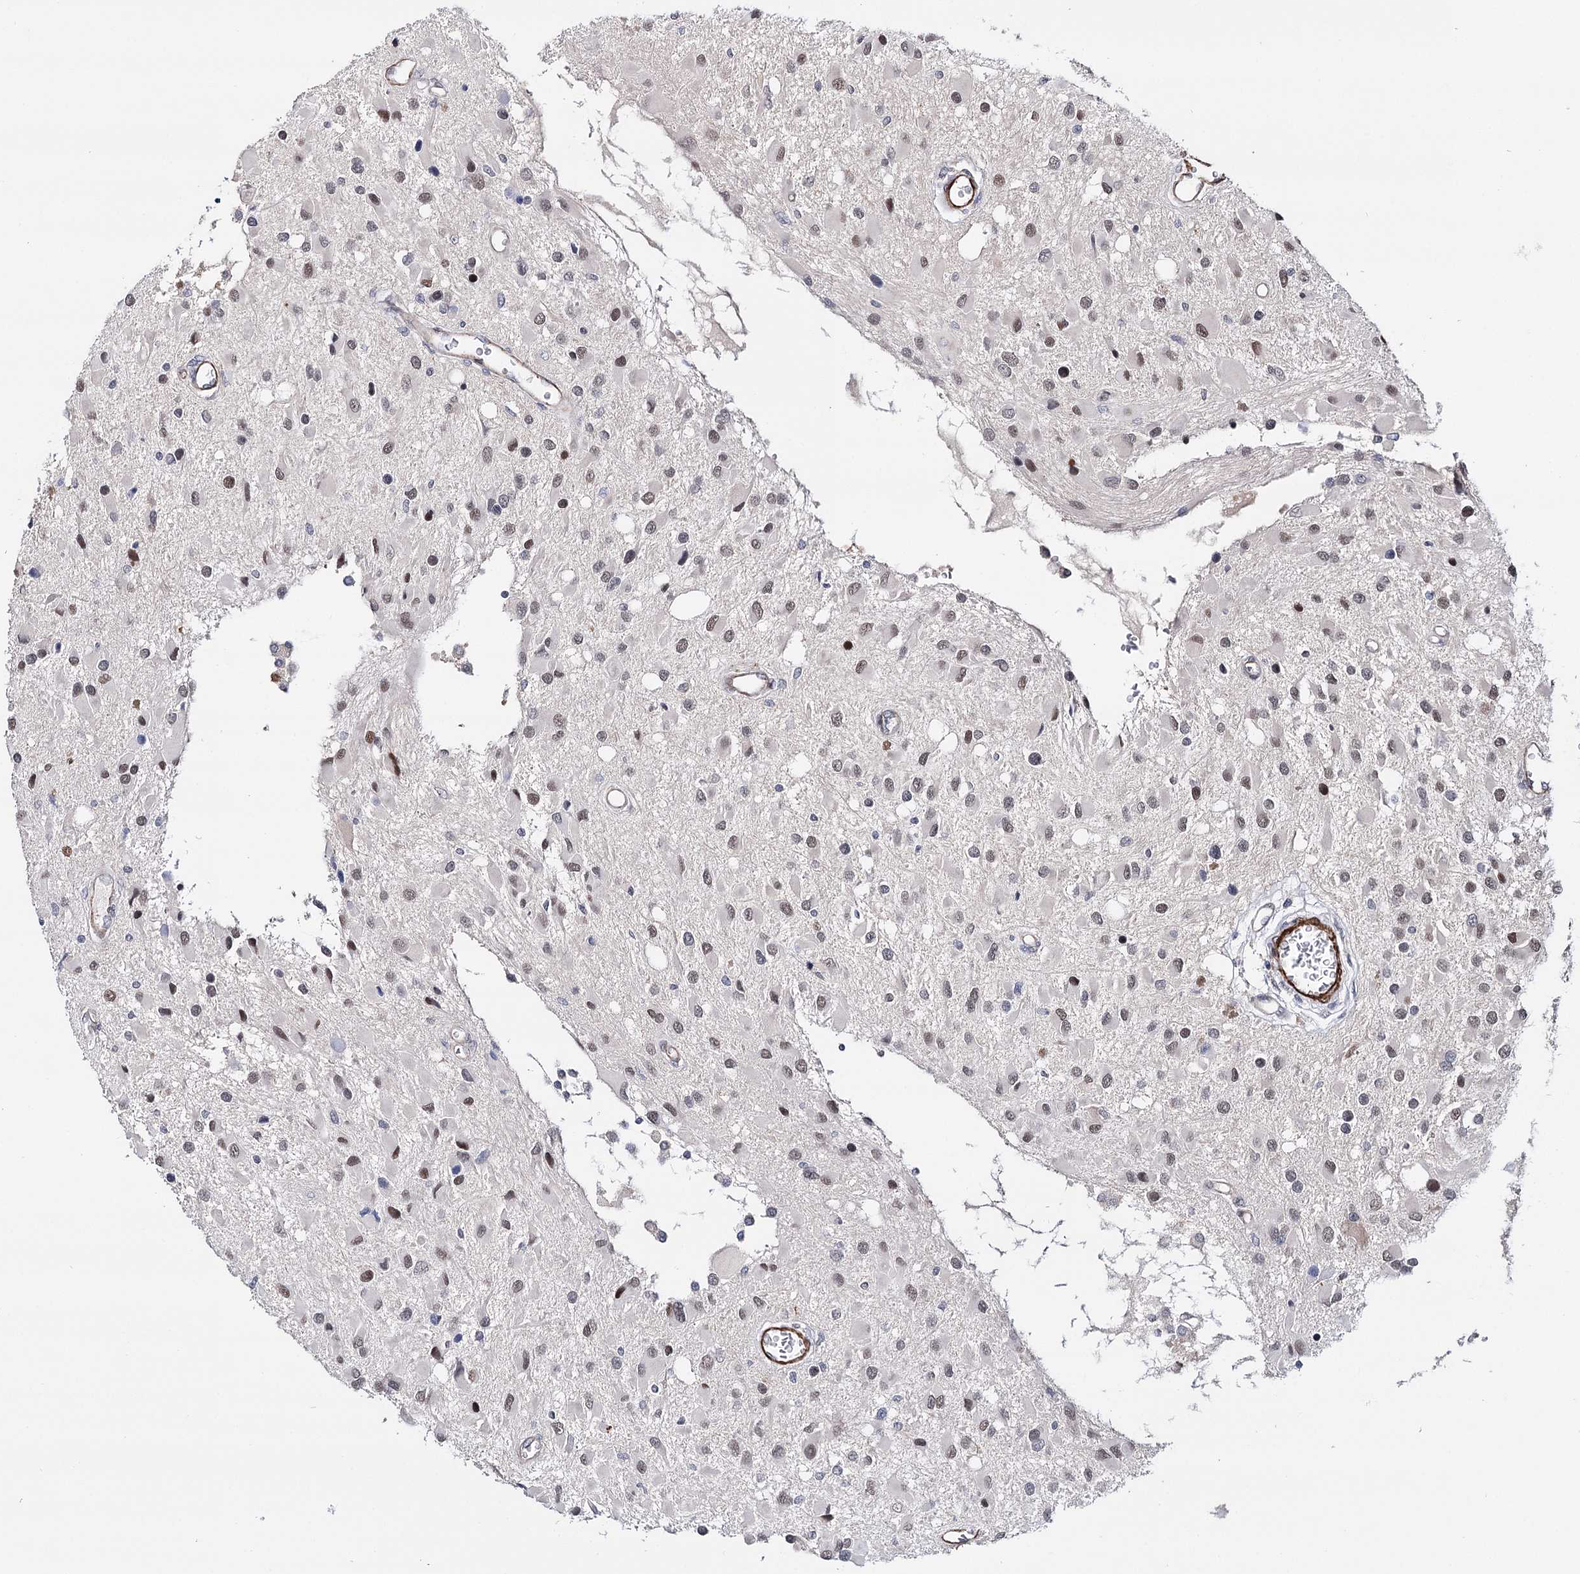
{"staining": {"intensity": "weak", "quantity": "25%-75%", "location": "nuclear"}, "tissue": "glioma", "cell_type": "Tumor cells", "image_type": "cancer", "snomed": [{"axis": "morphology", "description": "Glioma, malignant, High grade"}, {"axis": "topography", "description": "Brain"}], "caption": "Brown immunohistochemical staining in human glioma displays weak nuclear positivity in about 25%-75% of tumor cells.", "gene": "CFAP46", "patient": {"sex": "male", "age": 53}}